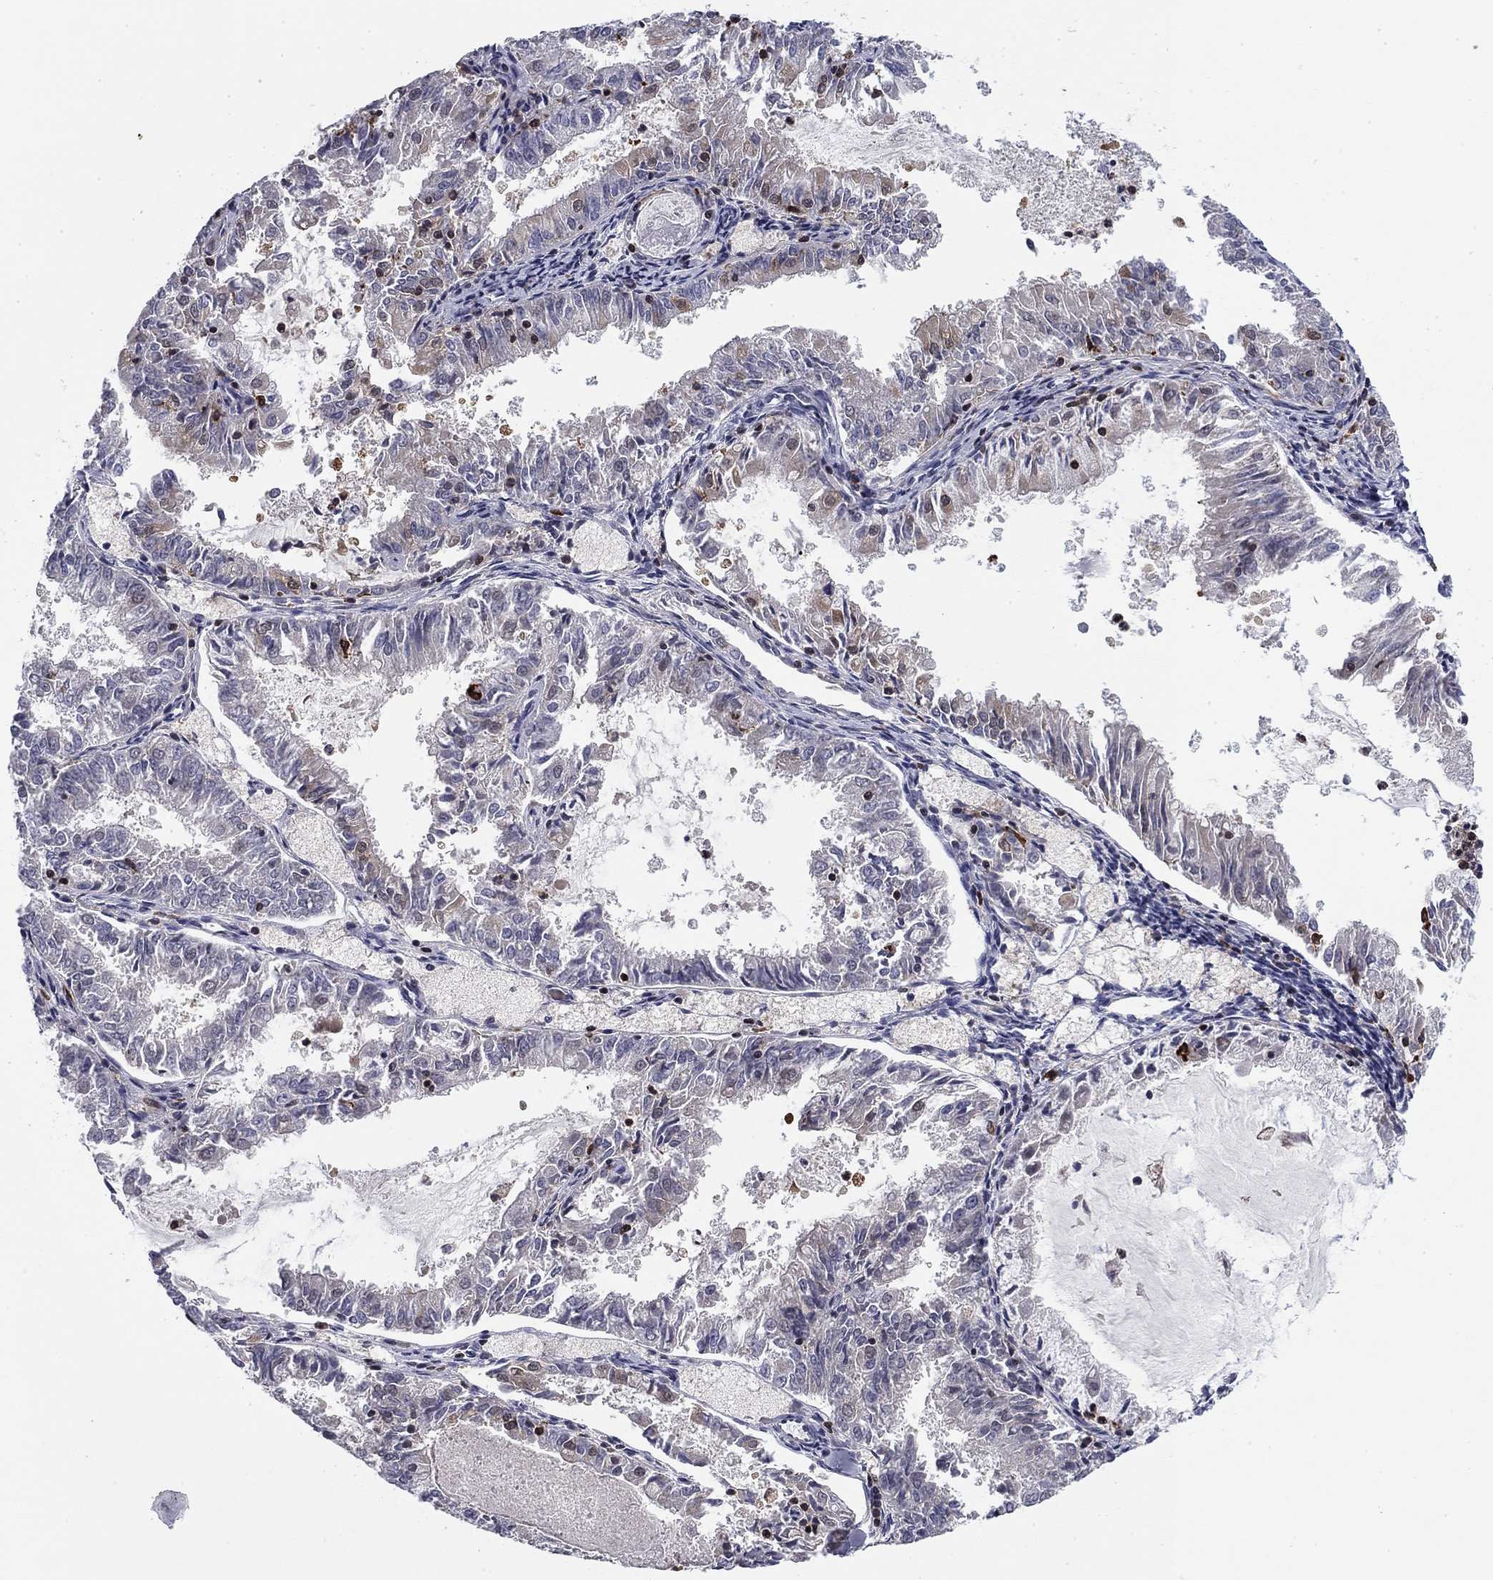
{"staining": {"intensity": "negative", "quantity": "none", "location": "none"}, "tissue": "endometrial cancer", "cell_type": "Tumor cells", "image_type": "cancer", "snomed": [{"axis": "morphology", "description": "Adenocarcinoma, NOS"}, {"axis": "topography", "description": "Endometrium"}], "caption": "This photomicrograph is of adenocarcinoma (endometrial) stained with IHC to label a protein in brown with the nuclei are counter-stained blue. There is no staining in tumor cells.", "gene": "PLCB2", "patient": {"sex": "female", "age": 57}}